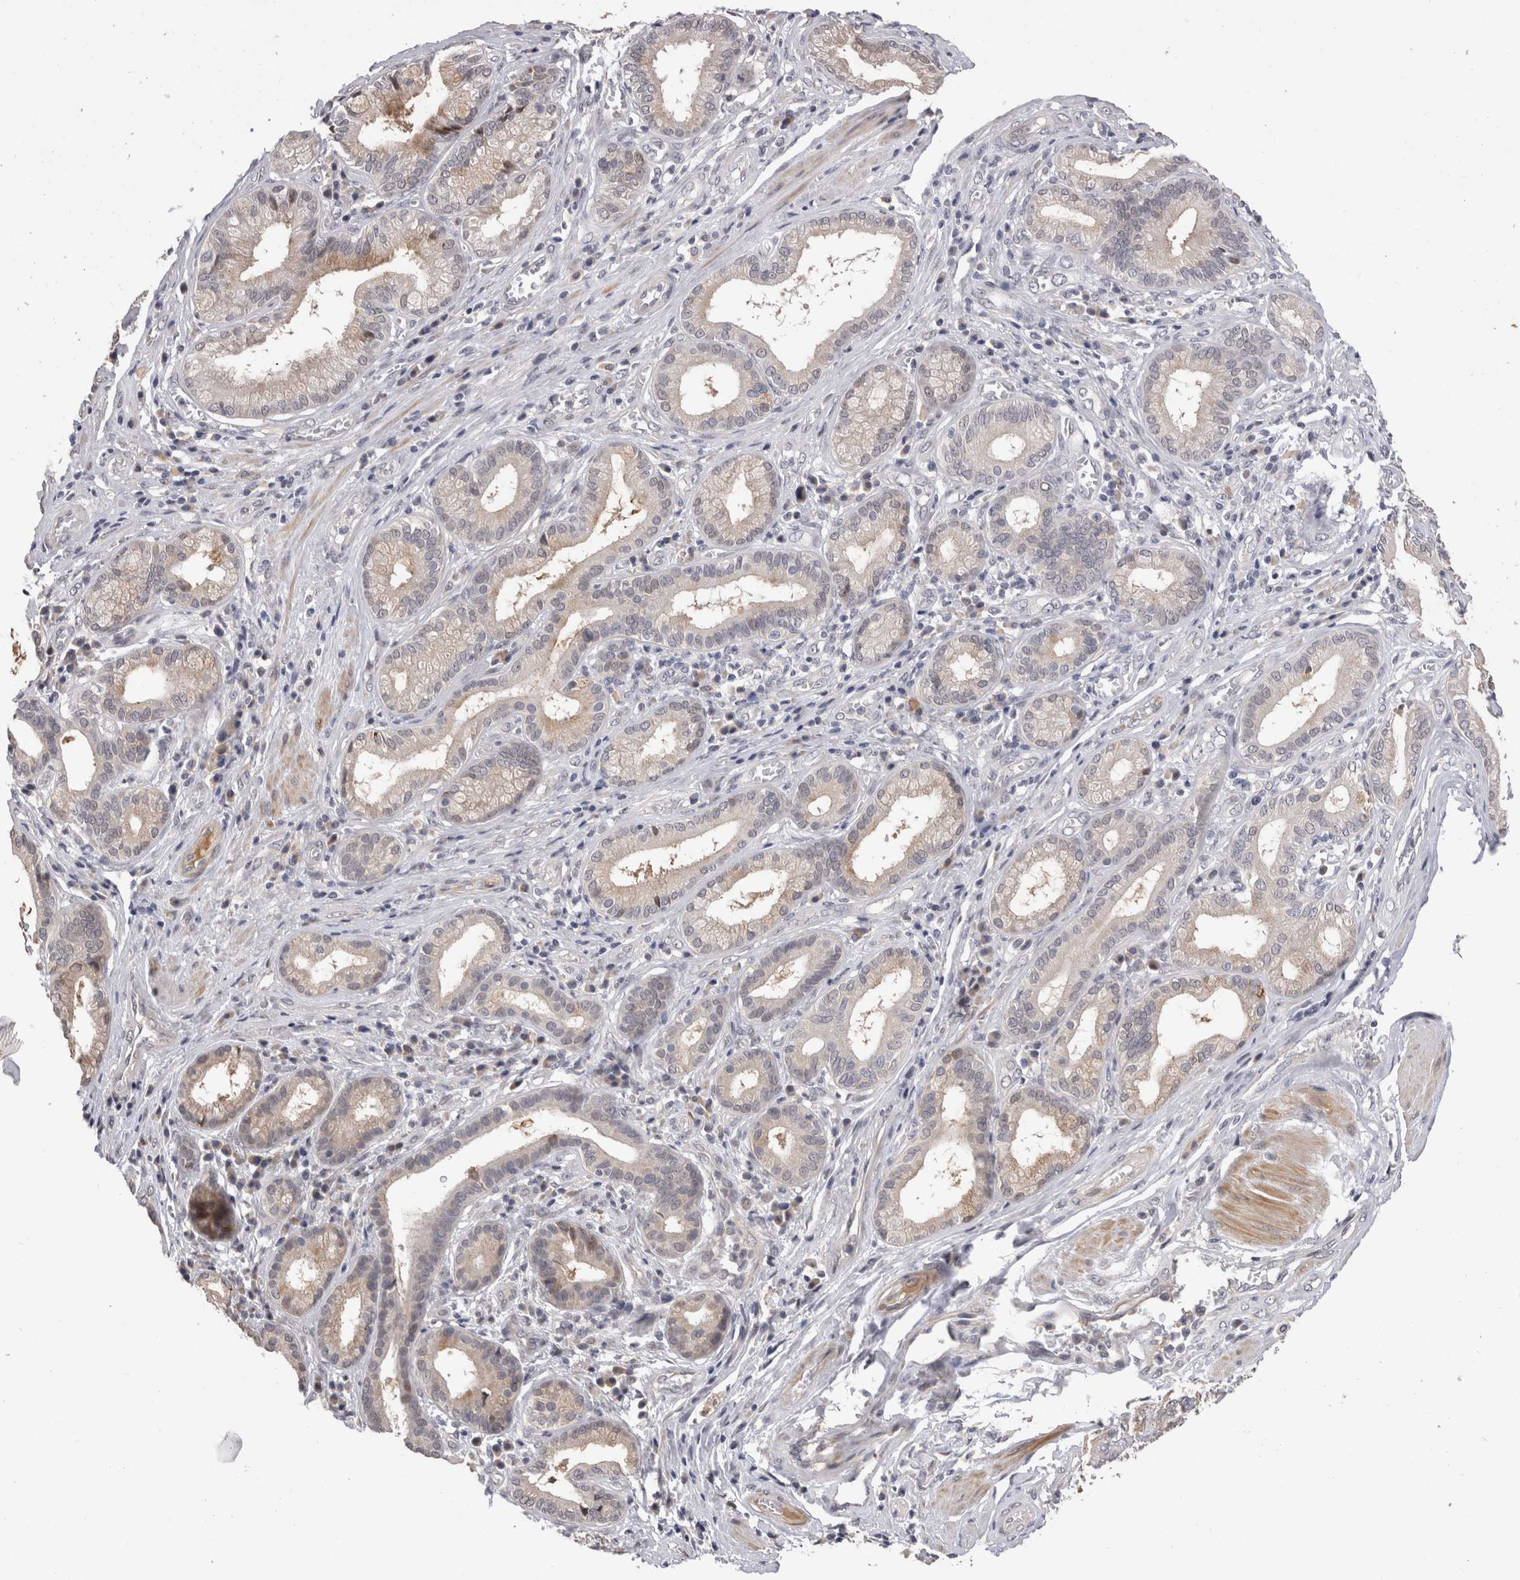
{"staining": {"intensity": "weak", "quantity": "<25%", "location": "cytoplasmic/membranous"}, "tissue": "pancreatic cancer", "cell_type": "Tumor cells", "image_type": "cancer", "snomed": [{"axis": "morphology", "description": "Adenocarcinoma, NOS"}, {"axis": "topography", "description": "Pancreas"}], "caption": "An IHC image of pancreatic cancer is shown. There is no staining in tumor cells of pancreatic cancer.", "gene": "CRYBG1", "patient": {"sex": "female", "age": 75}}